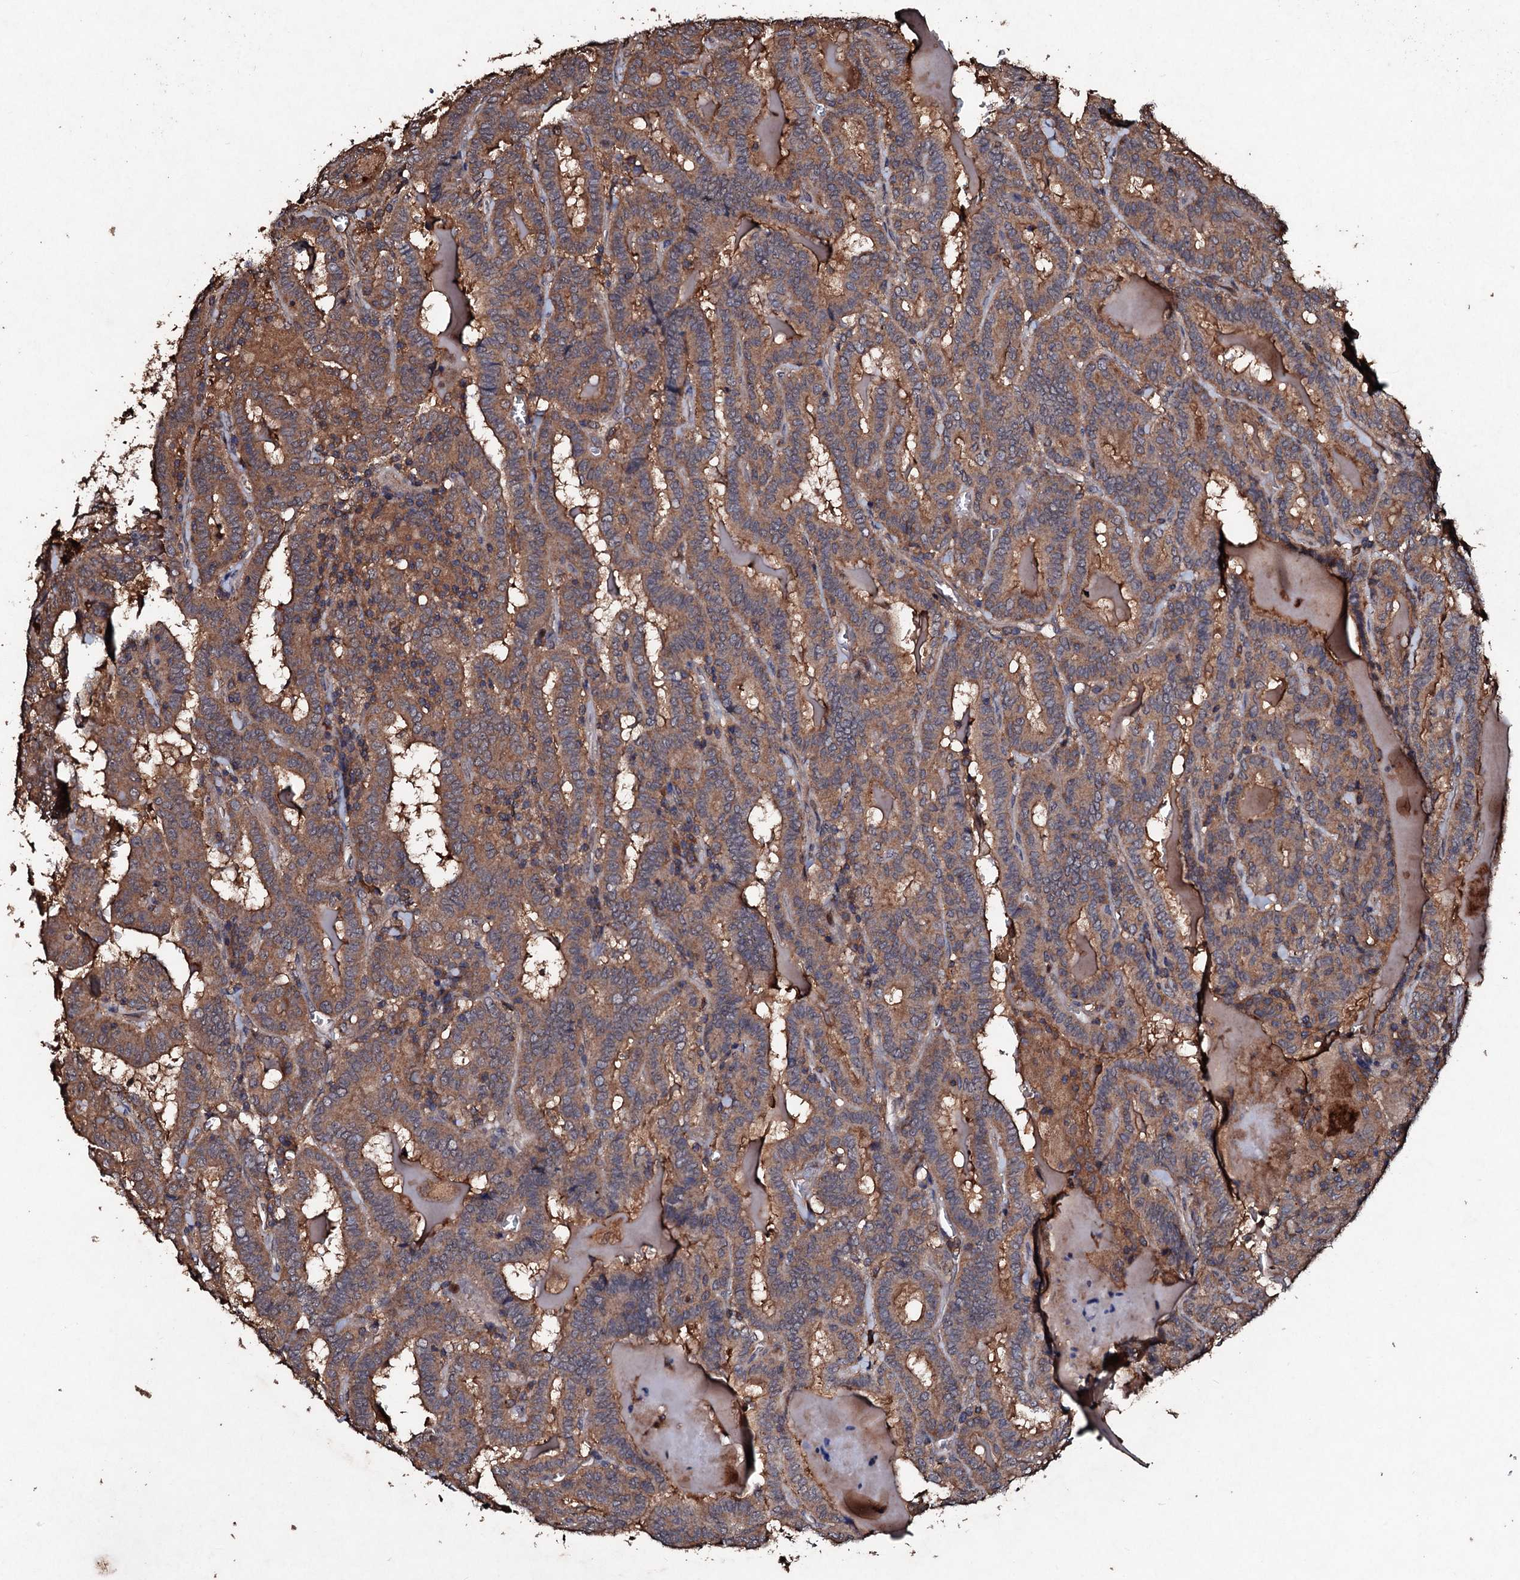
{"staining": {"intensity": "moderate", "quantity": ">75%", "location": "cytoplasmic/membranous"}, "tissue": "thyroid cancer", "cell_type": "Tumor cells", "image_type": "cancer", "snomed": [{"axis": "morphology", "description": "Papillary adenocarcinoma, NOS"}, {"axis": "topography", "description": "Thyroid gland"}], "caption": "Human thyroid cancer (papillary adenocarcinoma) stained for a protein (brown) shows moderate cytoplasmic/membranous positive staining in approximately >75% of tumor cells.", "gene": "KERA", "patient": {"sex": "female", "age": 72}}